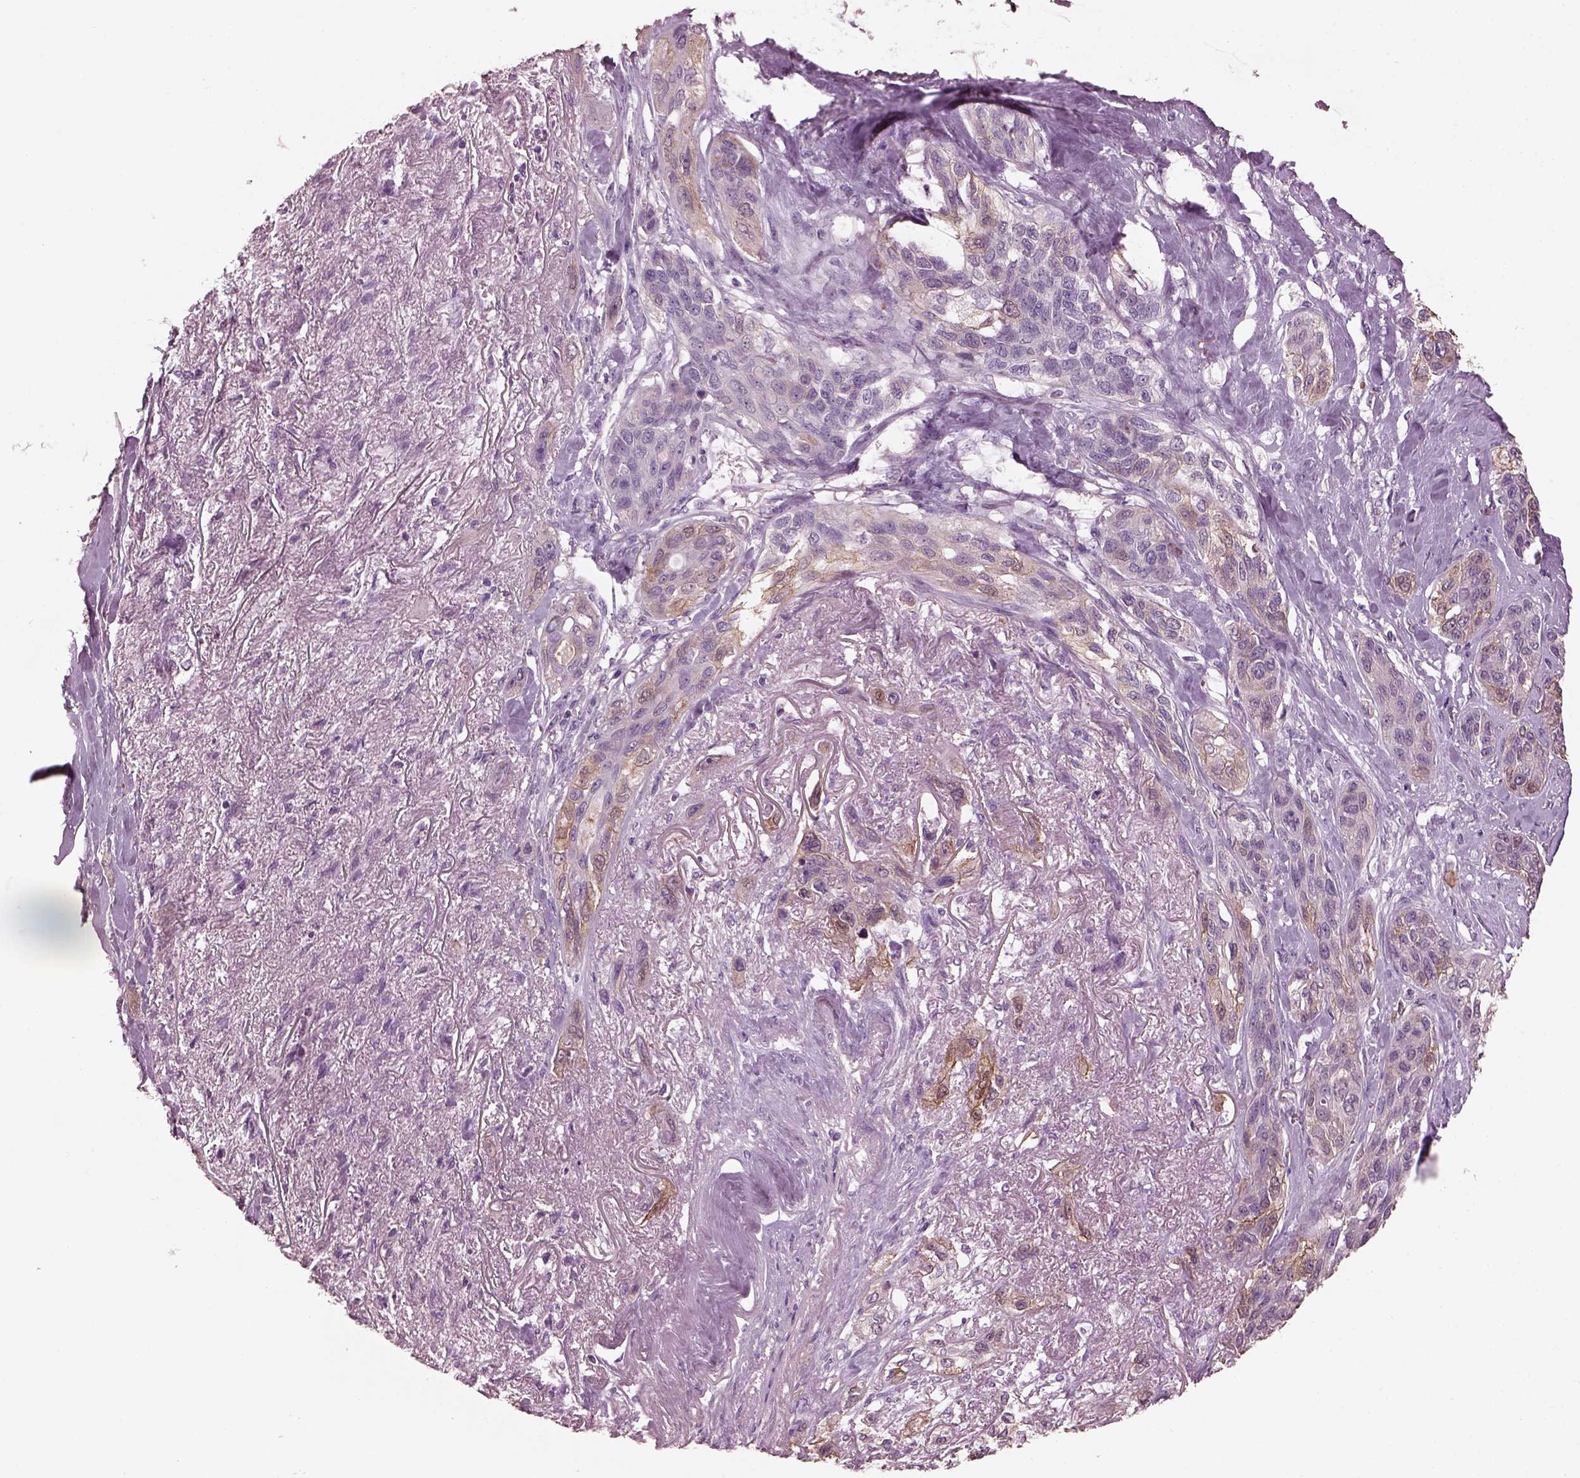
{"staining": {"intensity": "negative", "quantity": "none", "location": "none"}, "tissue": "lung cancer", "cell_type": "Tumor cells", "image_type": "cancer", "snomed": [{"axis": "morphology", "description": "Squamous cell carcinoma, NOS"}, {"axis": "topography", "description": "Lung"}], "caption": "Human lung cancer stained for a protein using immunohistochemistry (IHC) reveals no positivity in tumor cells.", "gene": "SRI", "patient": {"sex": "female", "age": 70}}